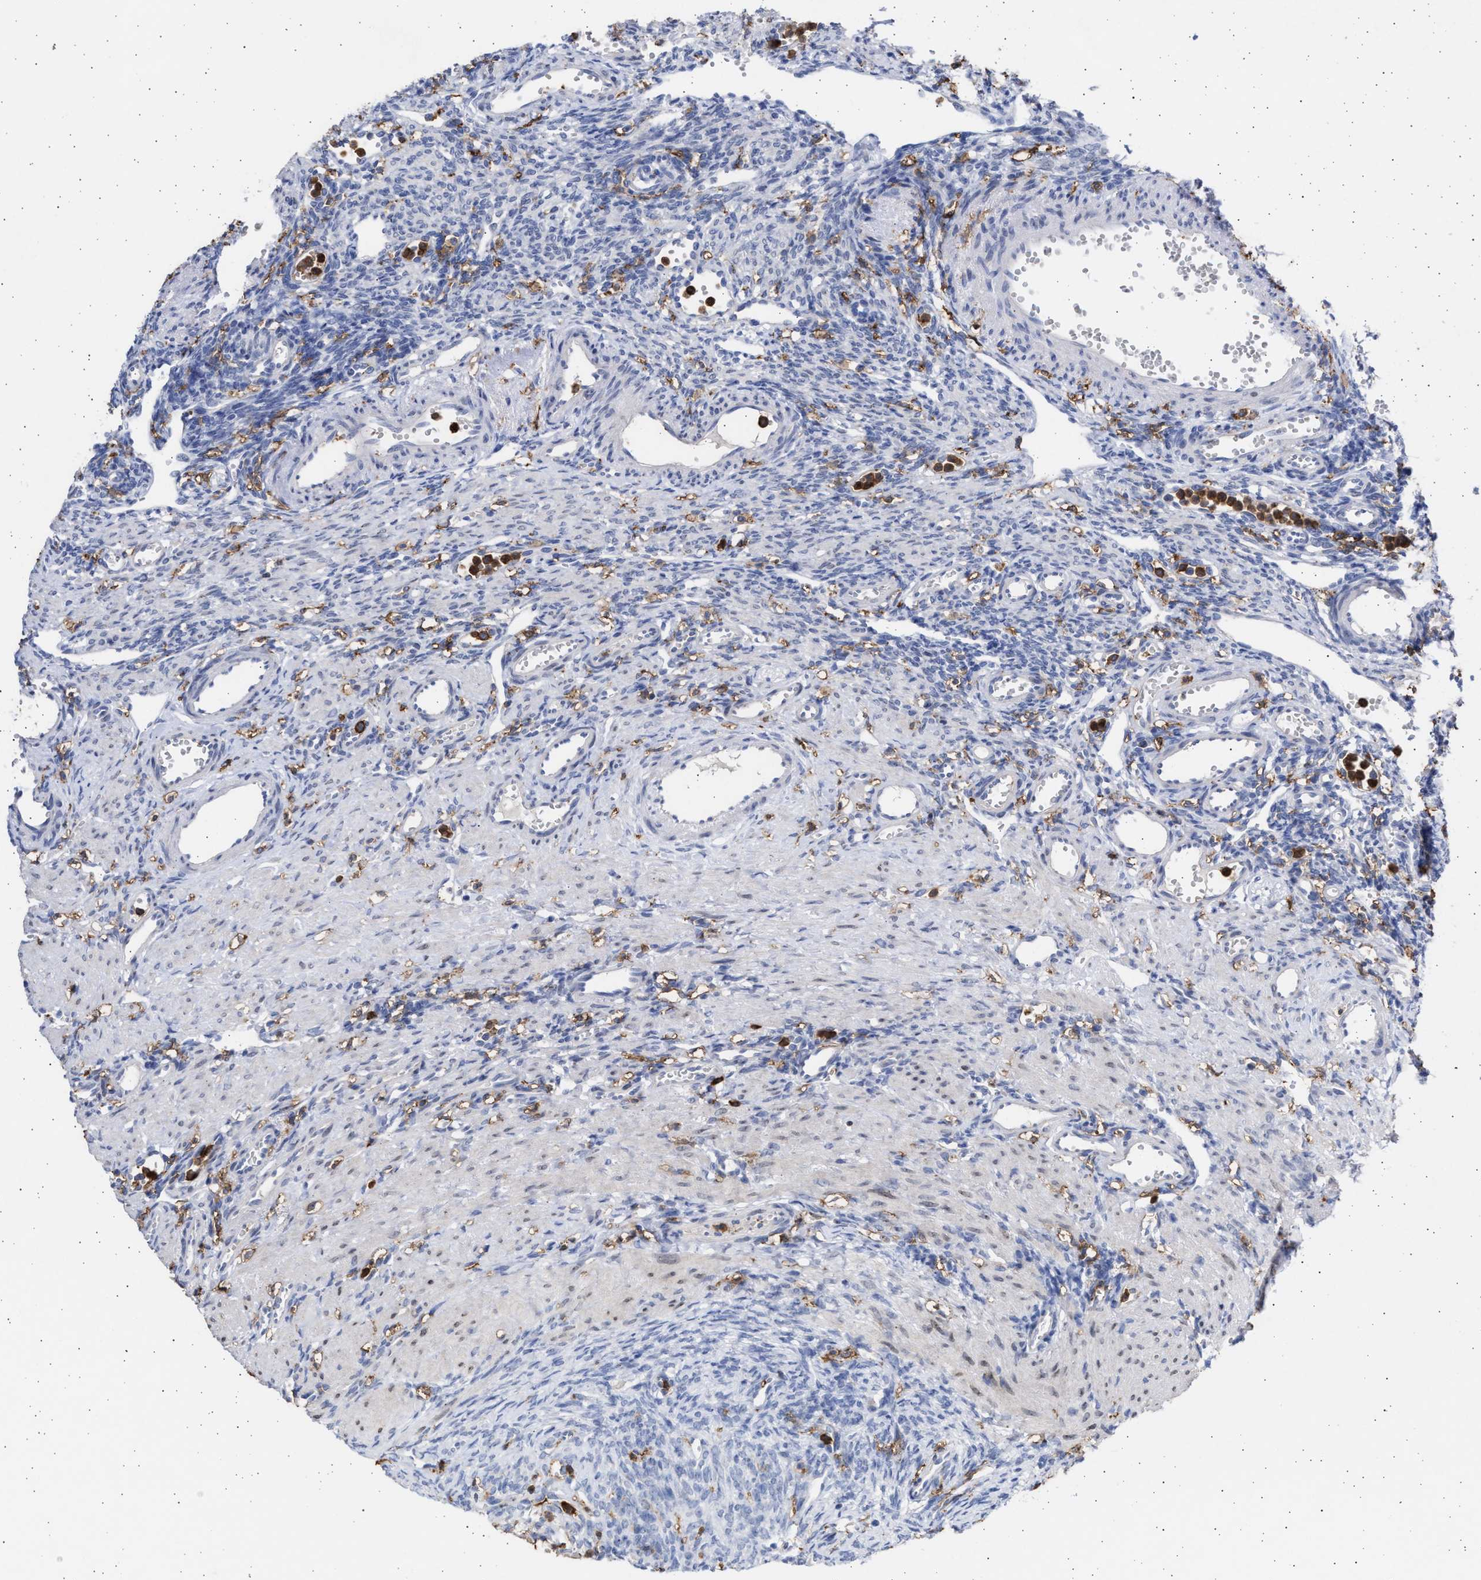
{"staining": {"intensity": "negative", "quantity": "none", "location": "none"}, "tissue": "ovary", "cell_type": "Ovarian stroma cells", "image_type": "normal", "snomed": [{"axis": "morphology", "description": "Normal tissue, NOS"}, {"axis": "topography", "description": "Ovary"}], "caption": "IHC of benign human ovary shows no positivity in ovarian stroma cells. (DAB immunohistochemistry, high magnification).", "gene": "FCER1A", "patient": {"sex": "female", "age": 33}}